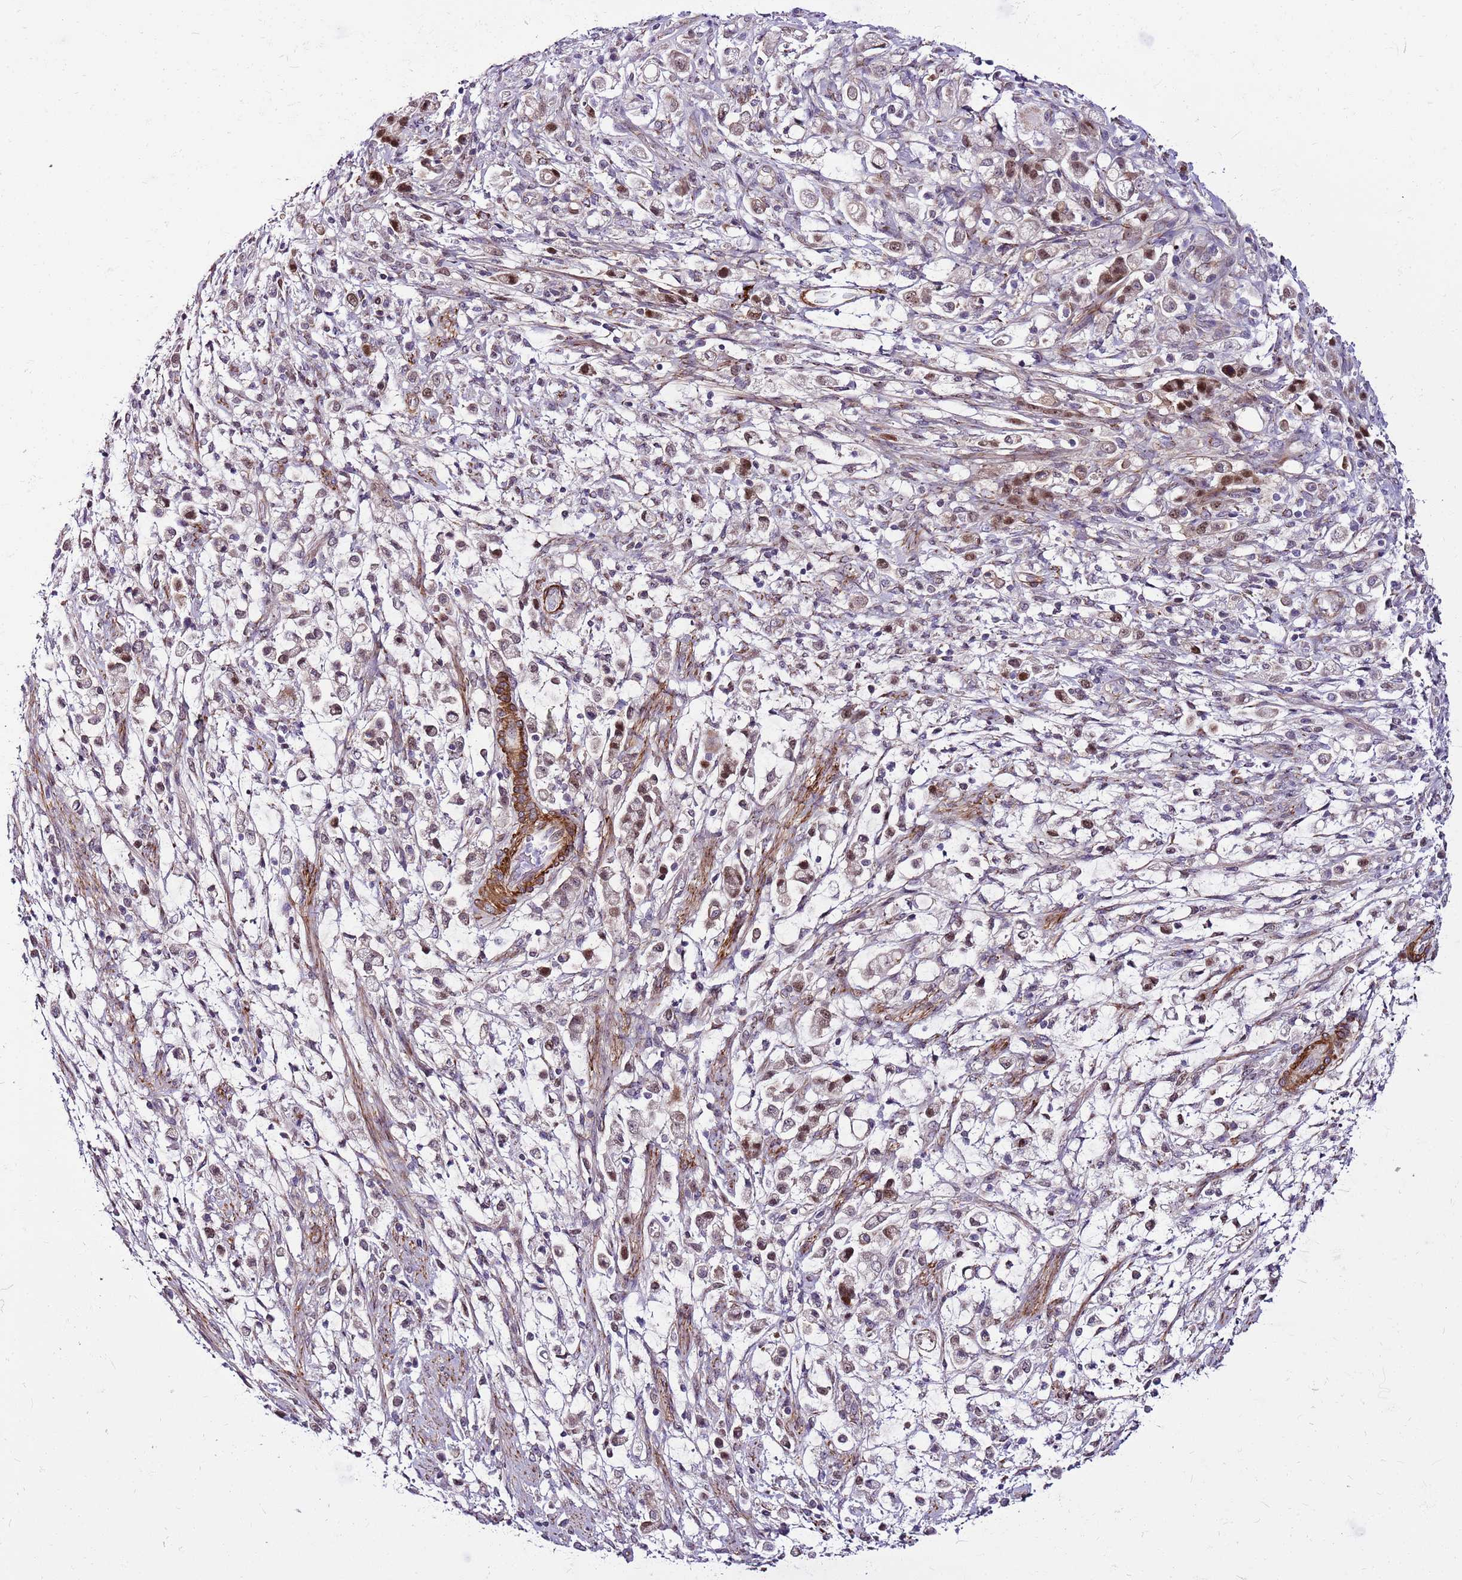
{"staining": {"intensity": "moderate", "quantity": "<25%", "location": "nuclear"}, "tissue": "stomach cancer", "cell_type": "Tumor cells", "image_type": "cancer", "snomed": [{"axis": "morphology", "description": "Adenocarcinoma, NOS"}, {"axis": "topography", "description": "Stomach"}], "caption": "A brown stain labels moderate nuclear expression of a protein in stomach adenocarcinoma tumor cells. Using DAB (brown) and hematoxylin (blue) stains, captured at high magnification using brightfield microscopy.", "gene": "POLE3", "patient": {"sex": "female", "age": 60}}